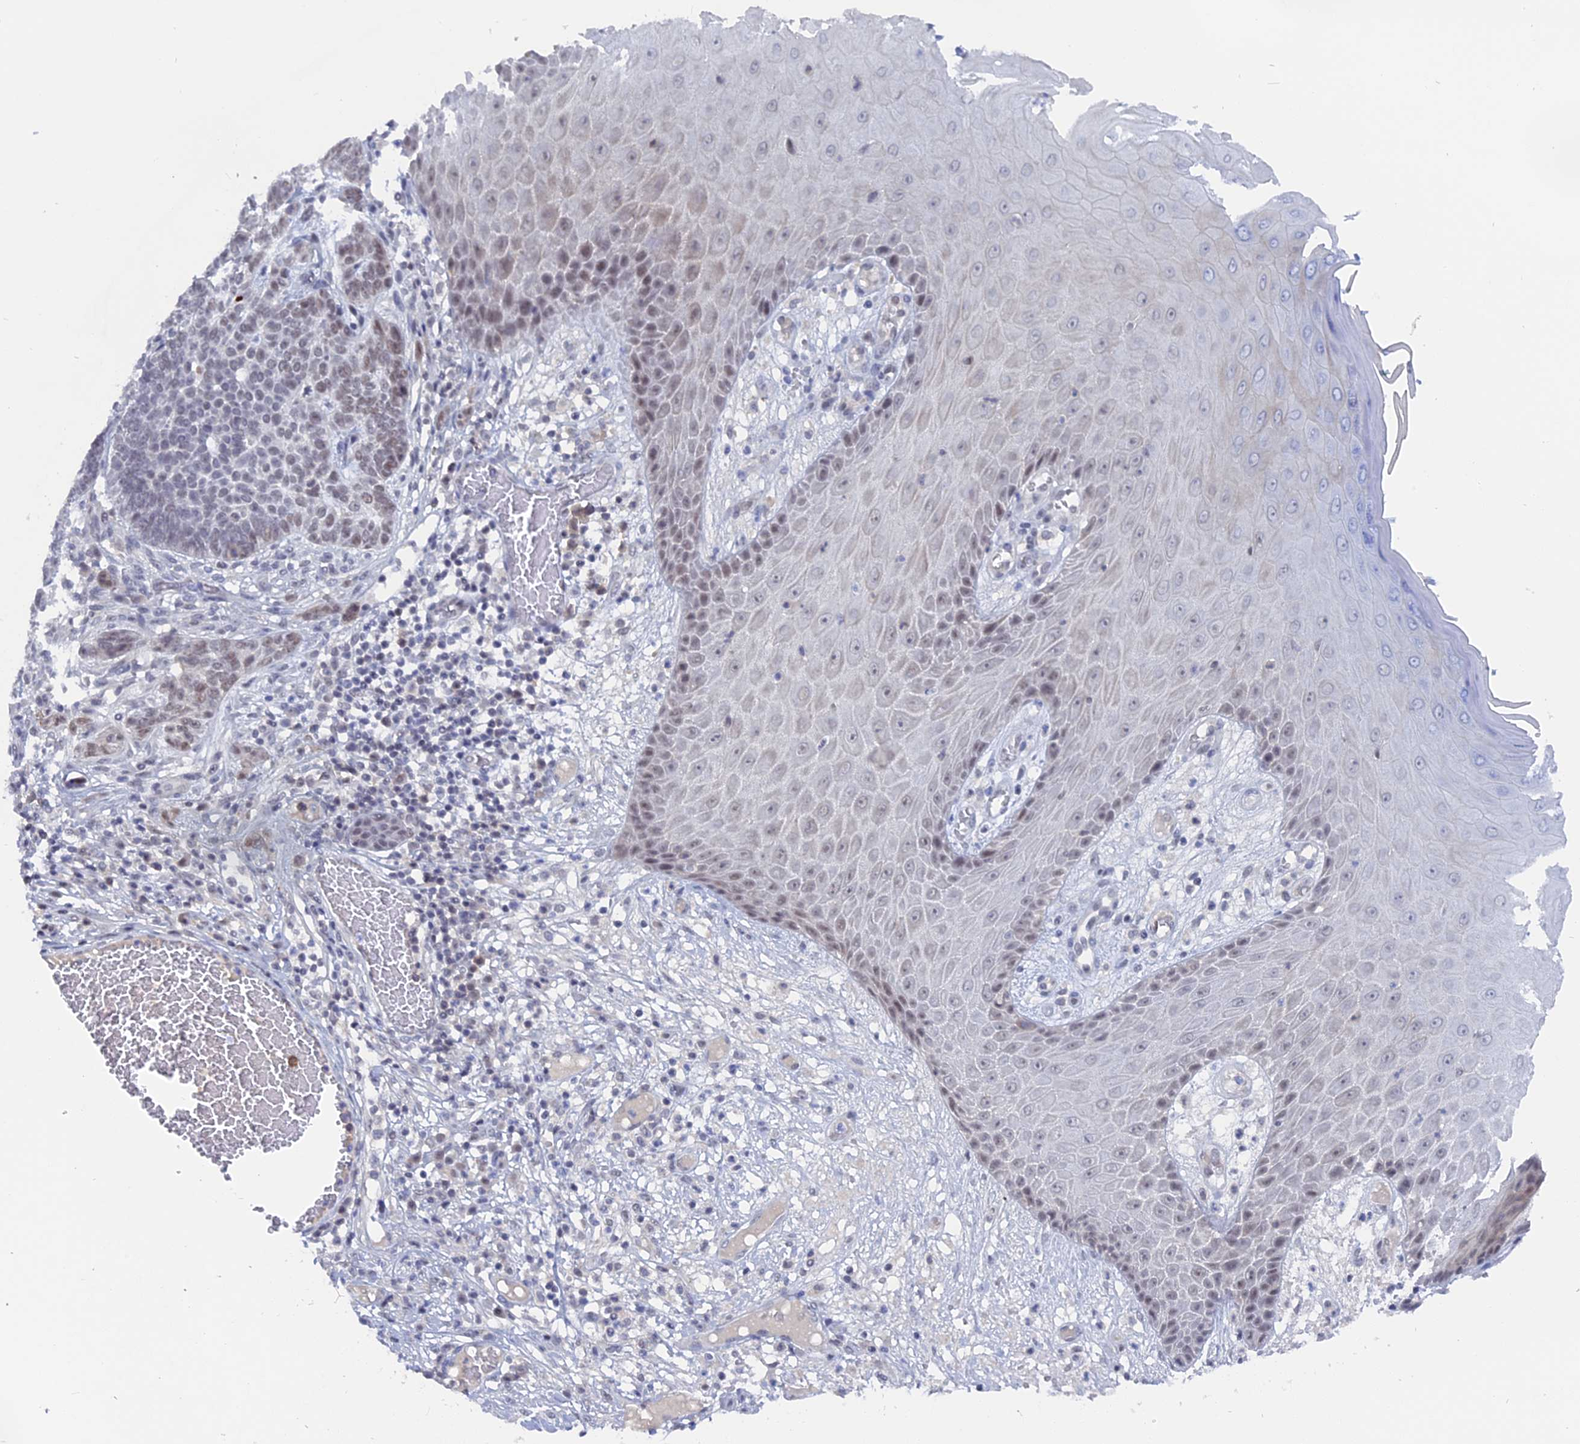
{"staining": {"intensity": "weak", "quantity": "<25%", "location": "nuclear"}, "tissue": "skin cancer", "cell_type": "Tumor cells", "image_type": "cancer", "snomed": [{"axis": "morphology", "description": "Normal tissue, NOS"}, {"axis": "morphology", "description": "Basal cell carcinoma"}, {"axis": "topography", "description": "Skin"}], "caption": "DAB immunohistochemical staining of human skin basal cell carcinoma shows no significant positivity in tumor cells.", "gene": "BRD2", "patient": {"sex": "male", "age": 64}}